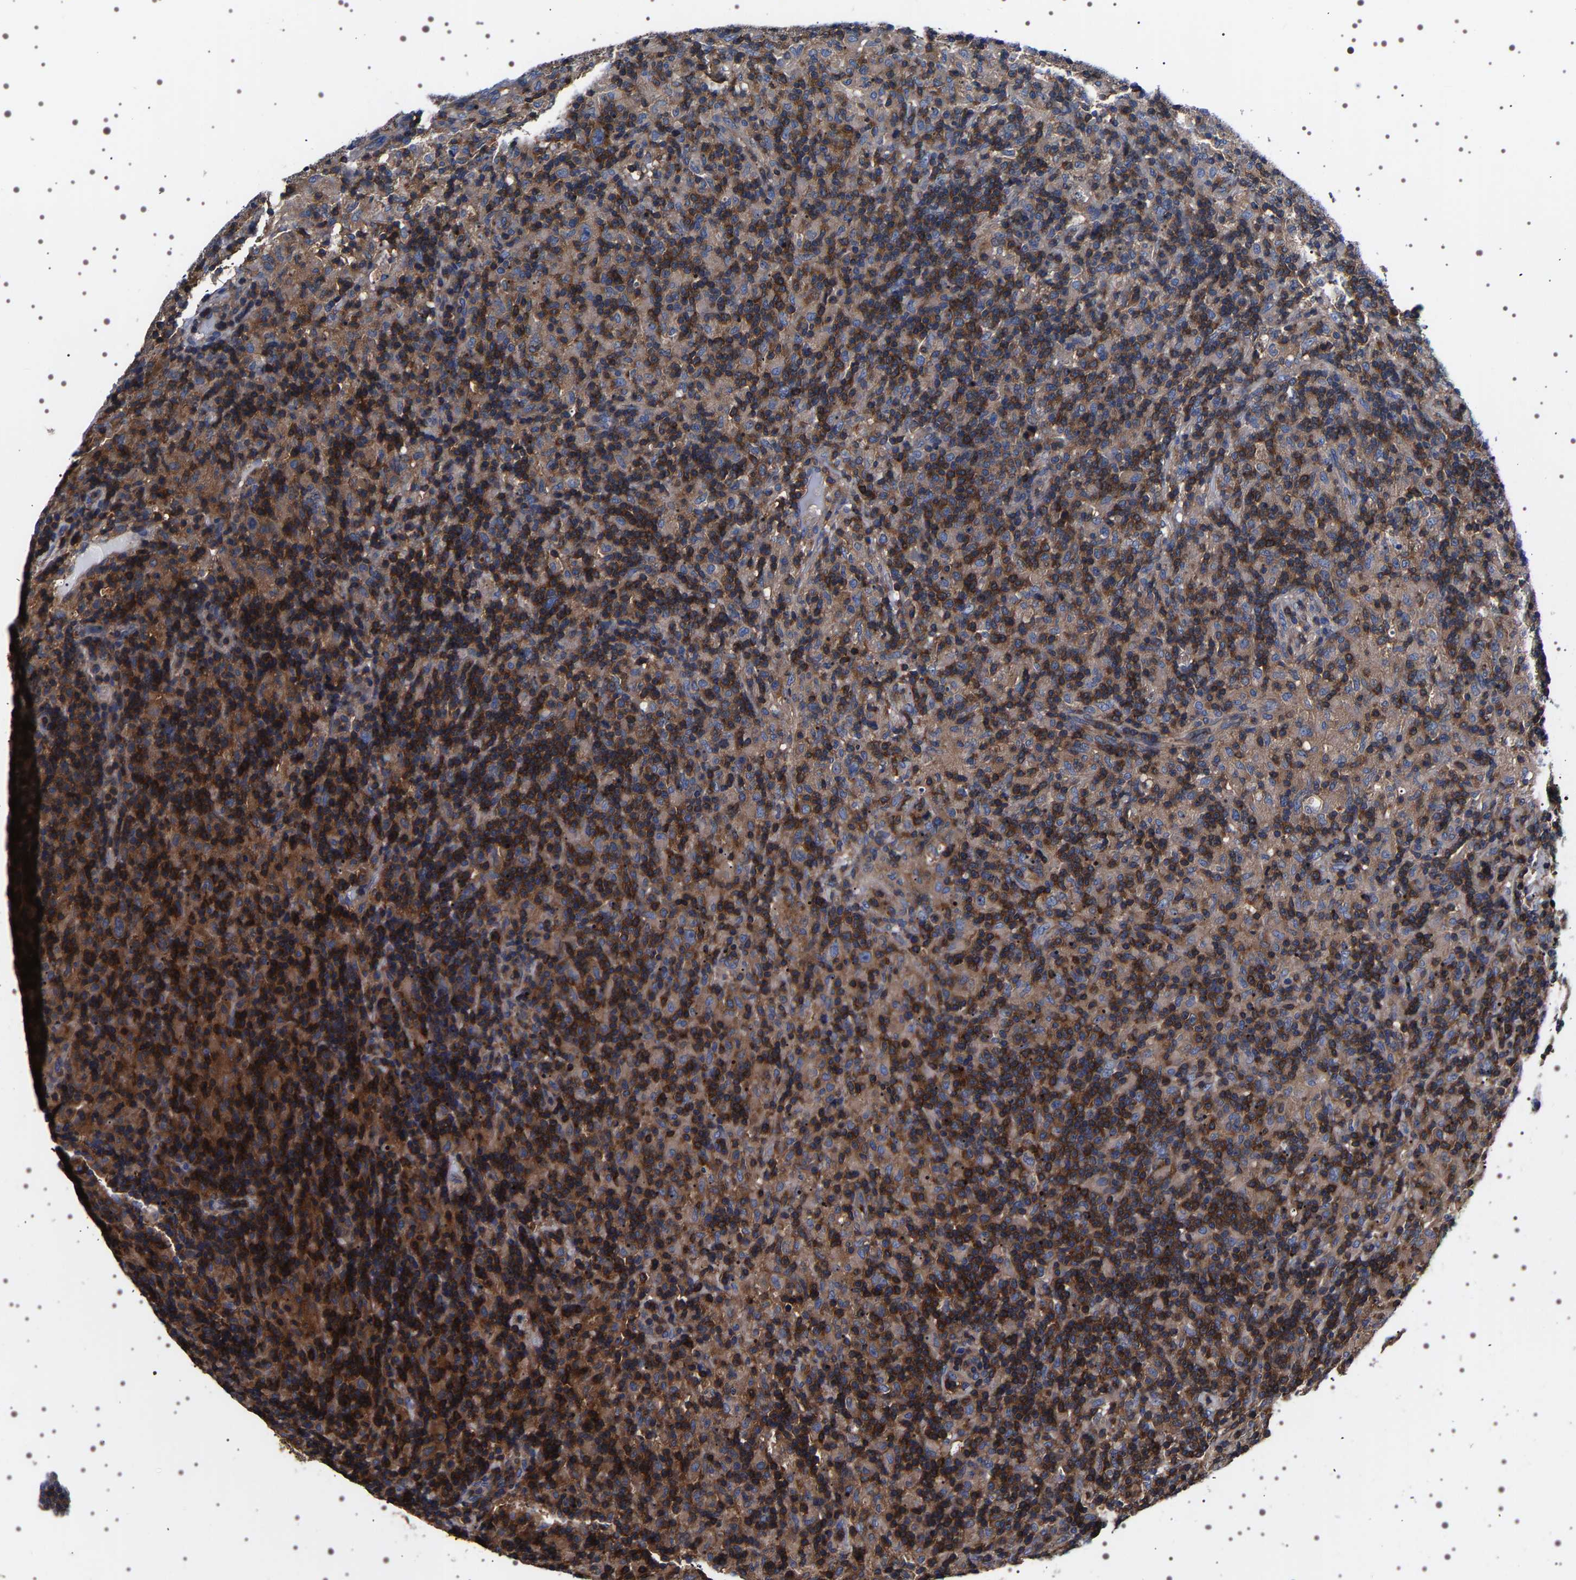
{"staining": {"intensity": "moderate", "quantity": ">75%", "location": "cytoplasmic/membranous"}, "tissue": "lymphoma", "cell_type": "Tumor cells", "image_type": "cancer", "snomed": [{"axis": "morphology", "description": "Hodgkin's disease, NOS"}, {"axis": "topography", "description": "Lymph node"}], "caption": "A medium amount of moderate cytoplasmic/membranous positivity is seen in about >75% of tumor cells in lymphoma tissue. The protein of interest is stained brown, and the nuclei are stained in blue (DAB IHC with brightfield microscopy, high magnification).", "gene": "WDR1", "patient": {"sex": "male", "age": 70}}